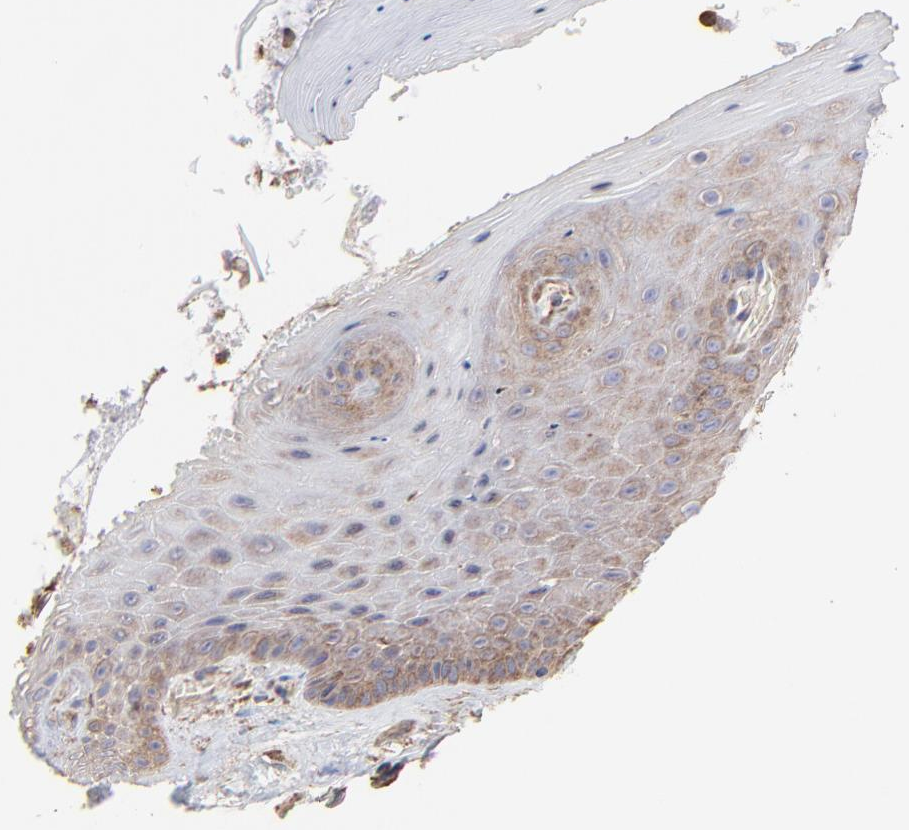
{"staining": {"intensity": "weak", "quantity": "25%-75%", "location": "cytoplasmic/membranous"}, "tissue": "cervix", "cell_type": "Glandular cells", "image_type": "normal", "snomed": [{"axis": "morphology", "description": "Normal tissue, NOS"}, {"axis": "topography", "description": "Cervix"}], "caption": "An immunohistochemistry (IHC) image of unremarkable tissue is shown. Protein staining in brown shows weak cytoplasmic/membranous positivity in cervix within glandular cells.", "gene": "PFKM", "patient": {"sex": "female", "age": 55}}